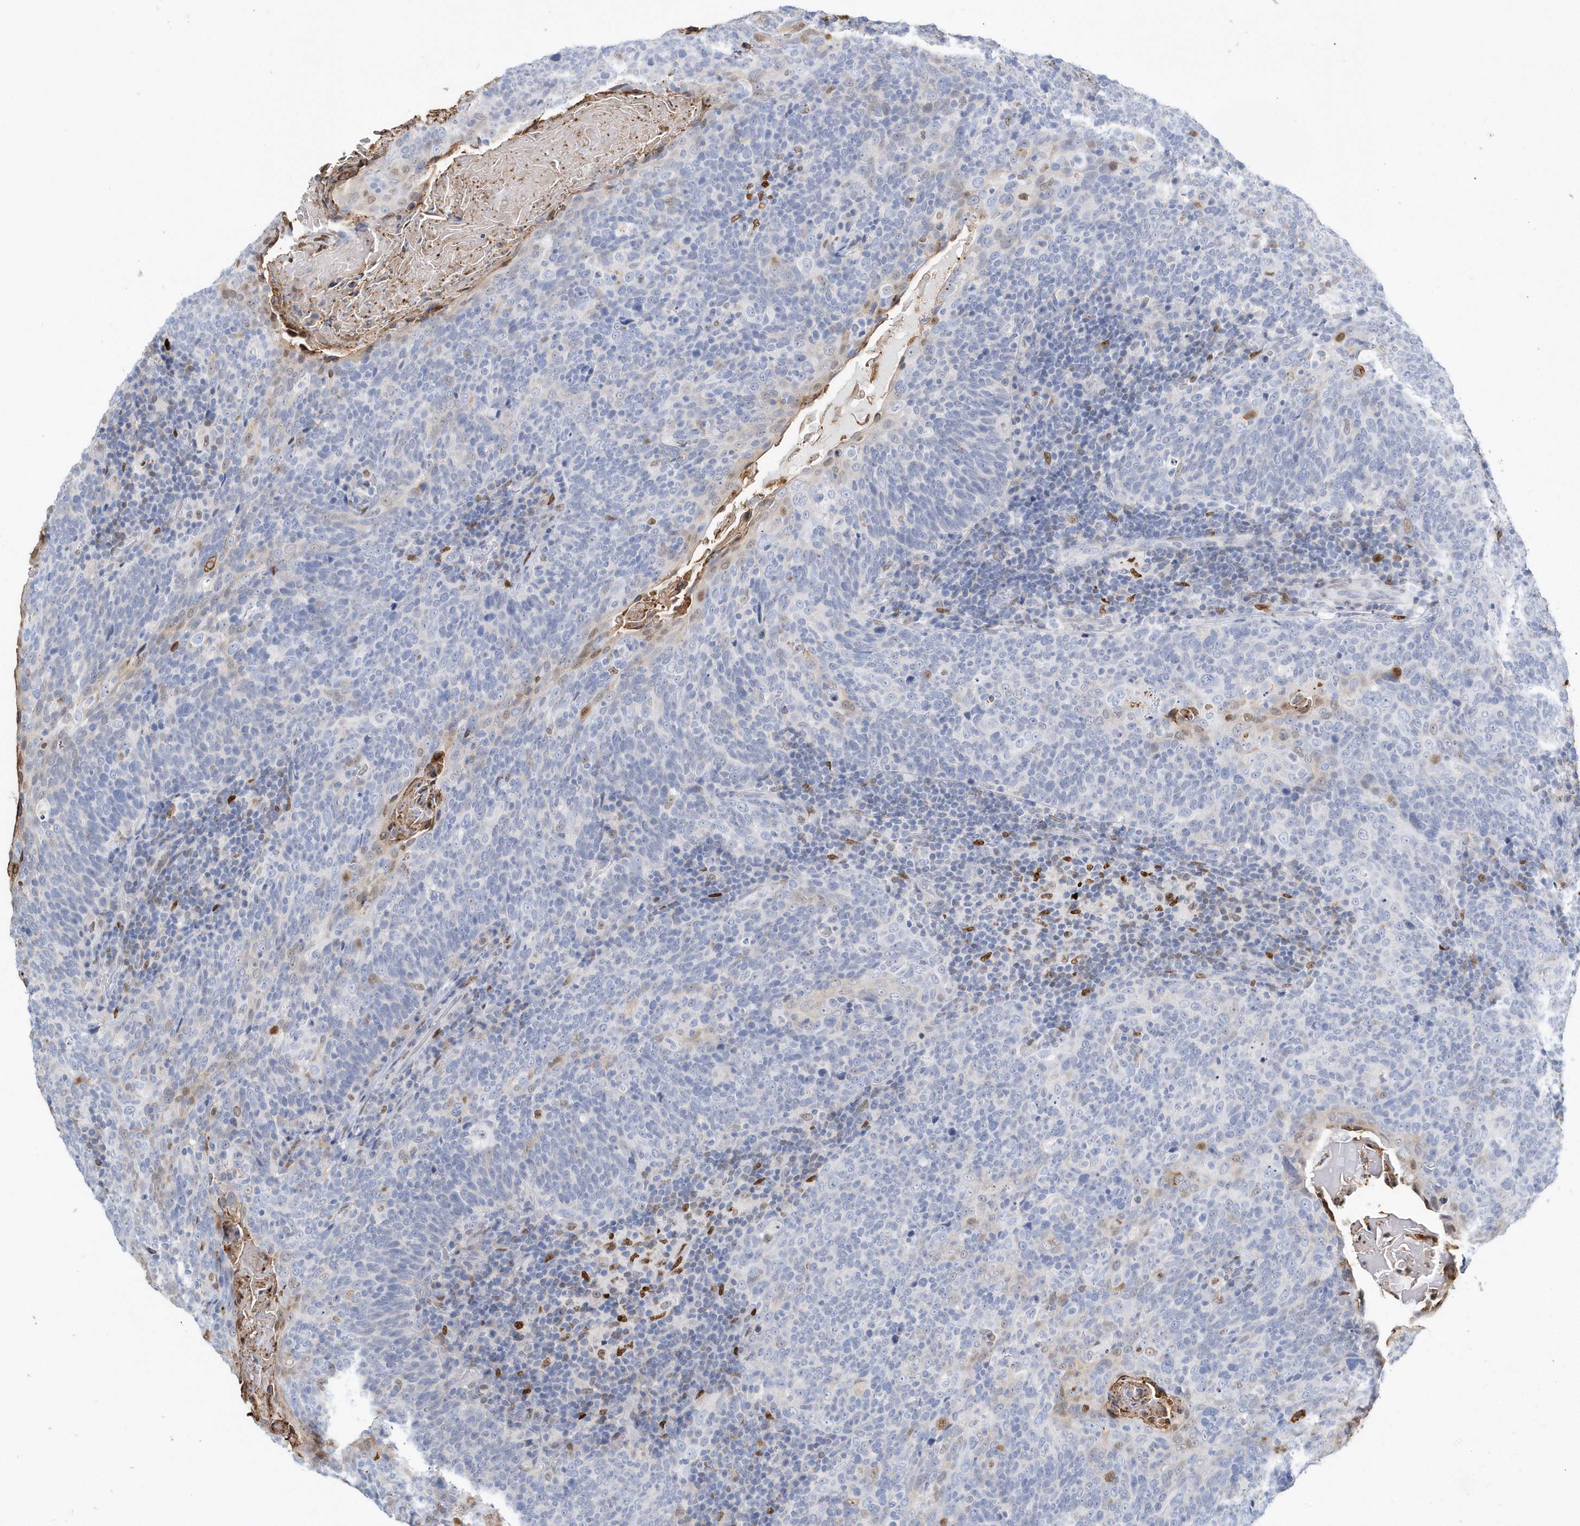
{"staining": {"intensity": "moderate", "quantity": "<25%", "location": "nuclear"}, "tissue": "head and neck cancer", "cell_type": "Tumor cells", "image_type": "cancer", "snomed": [{"axis": "morphology", "description": "Squamous cell carcinoma, NOS"}, {"axis": "morphology", "description": "Squamous cell carcinoma, metastatic, NOS"}, {"axis": "topography", "description": "Lymph node"}, {"axis": "topography", "description": "Head-Neck"}], "caption": "Tumor cells display low levels of moderate nuclear expression in about <25% of cells in human head and neck metastatic squamous cell carcinoma.", "gene": "MACROH2A2", "patient": {"sex": "male", "age": 62}}